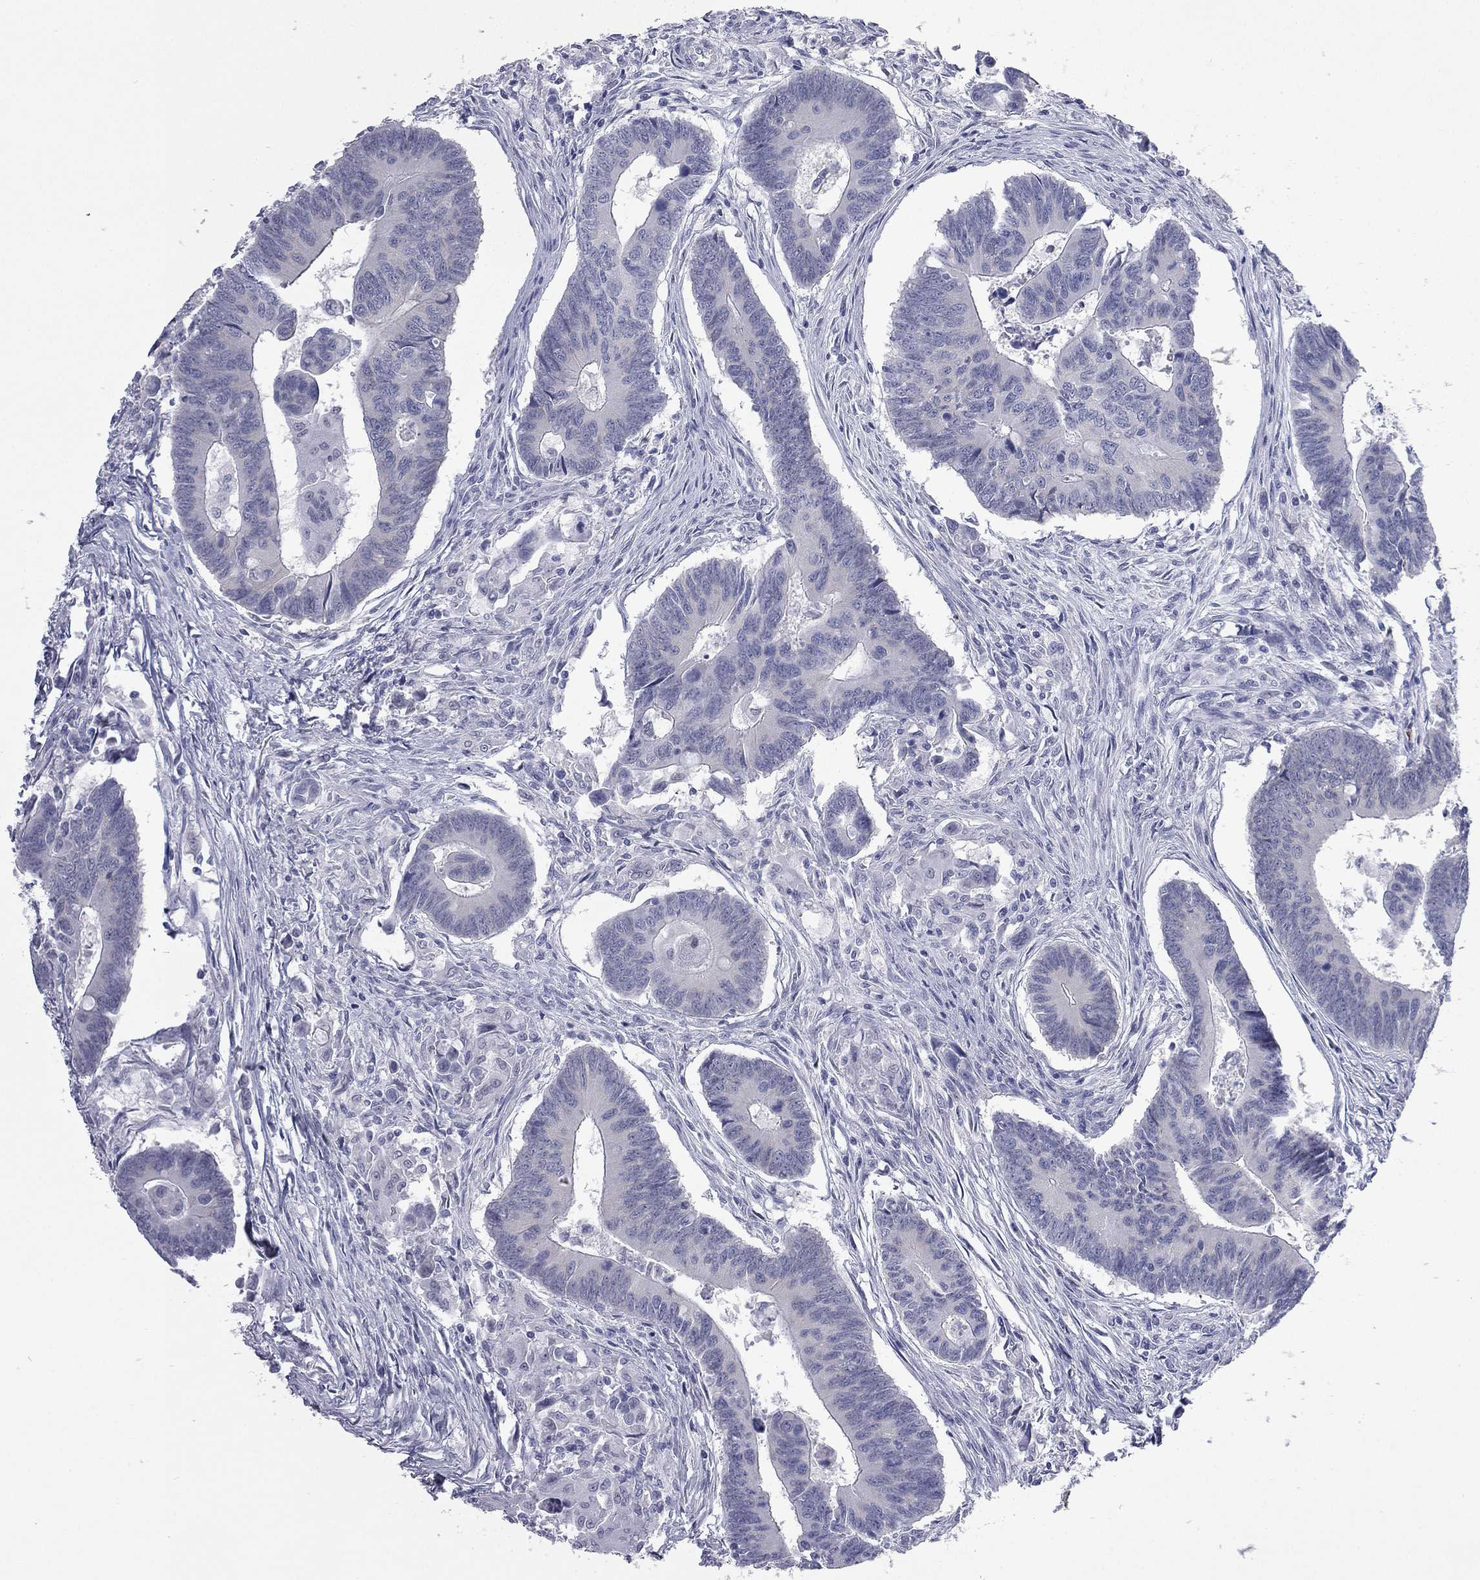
{"staining": {"intensity": "negative", "quantity": "none", "location": "none"}, "tissue": "colorectal cancer", "cell_type": "Tumor cells", "image_type": "cancer", "snomed": [{"axis": "morphology", "description": "Adenocarcinoma, NOS"}, {"axis": "topography", "description": "Rectum"}], "caption": "IHC photomicrograph of neoplastic tissue: human colorectal cancer stained with DAB exhibits no significant protein staining in tumor cells.", "gene": "AK8", "patient": {"sex": "male", "age": 67}}